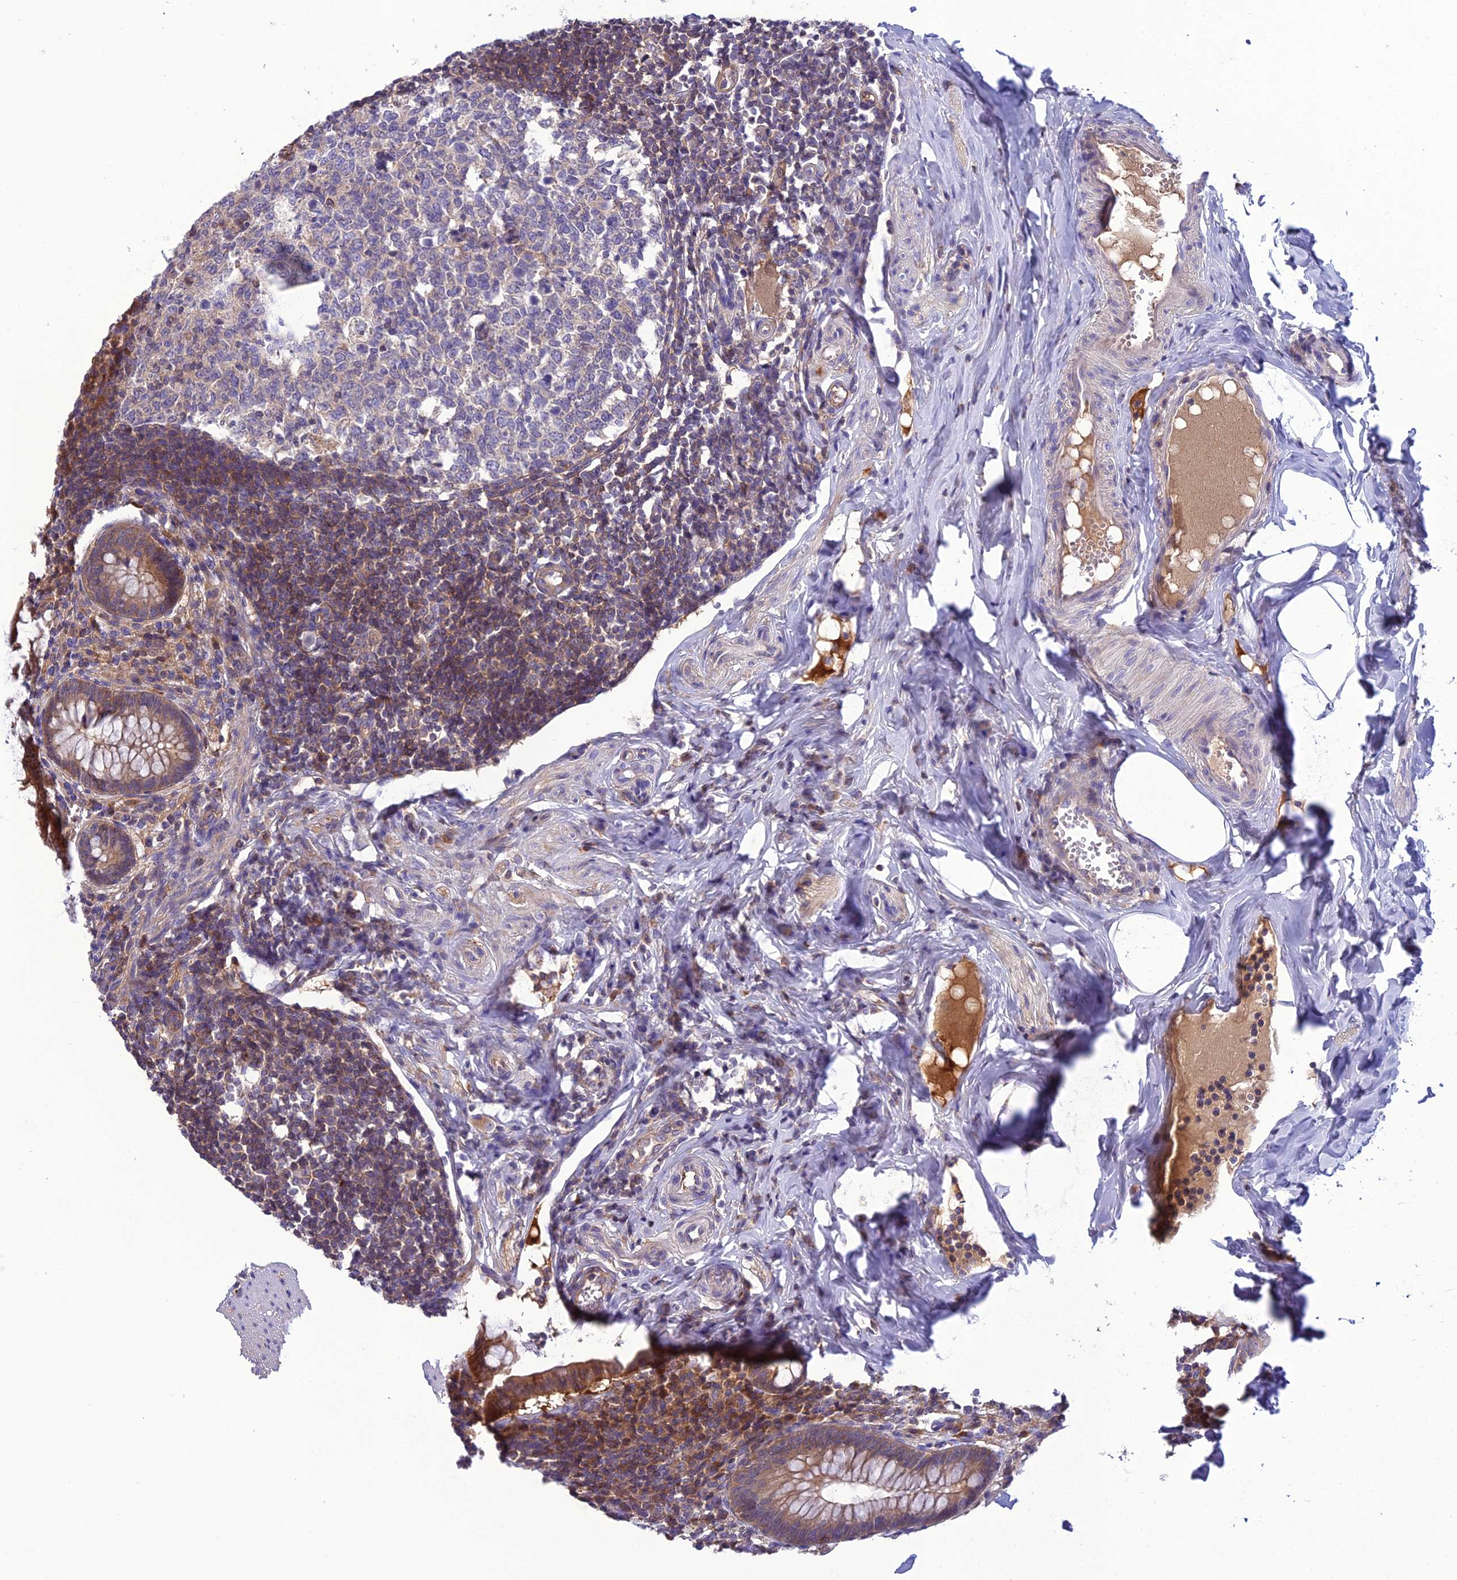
{"staining": {"intensity": "moderate", "quantity": ">75%", "location": "cytoplasmic/membranous"}, "tissue": "appendix", "cell_type": "Glandular cells", "image_type": "normal", "snomed": [{"axis": "morphology", "description": "Normal tissue, NOS"}, {"axis": "topography", "description": "Appendix"}], "caption": "Appendix stained with DAB immunohistochemistry (IHC) demonstrates medium levels of moderate cytoplasmic/membranous staining in approximately >75% of glandular cells.", "gene": "GDF6", "patient": {"sex": "female", "age": 33}}